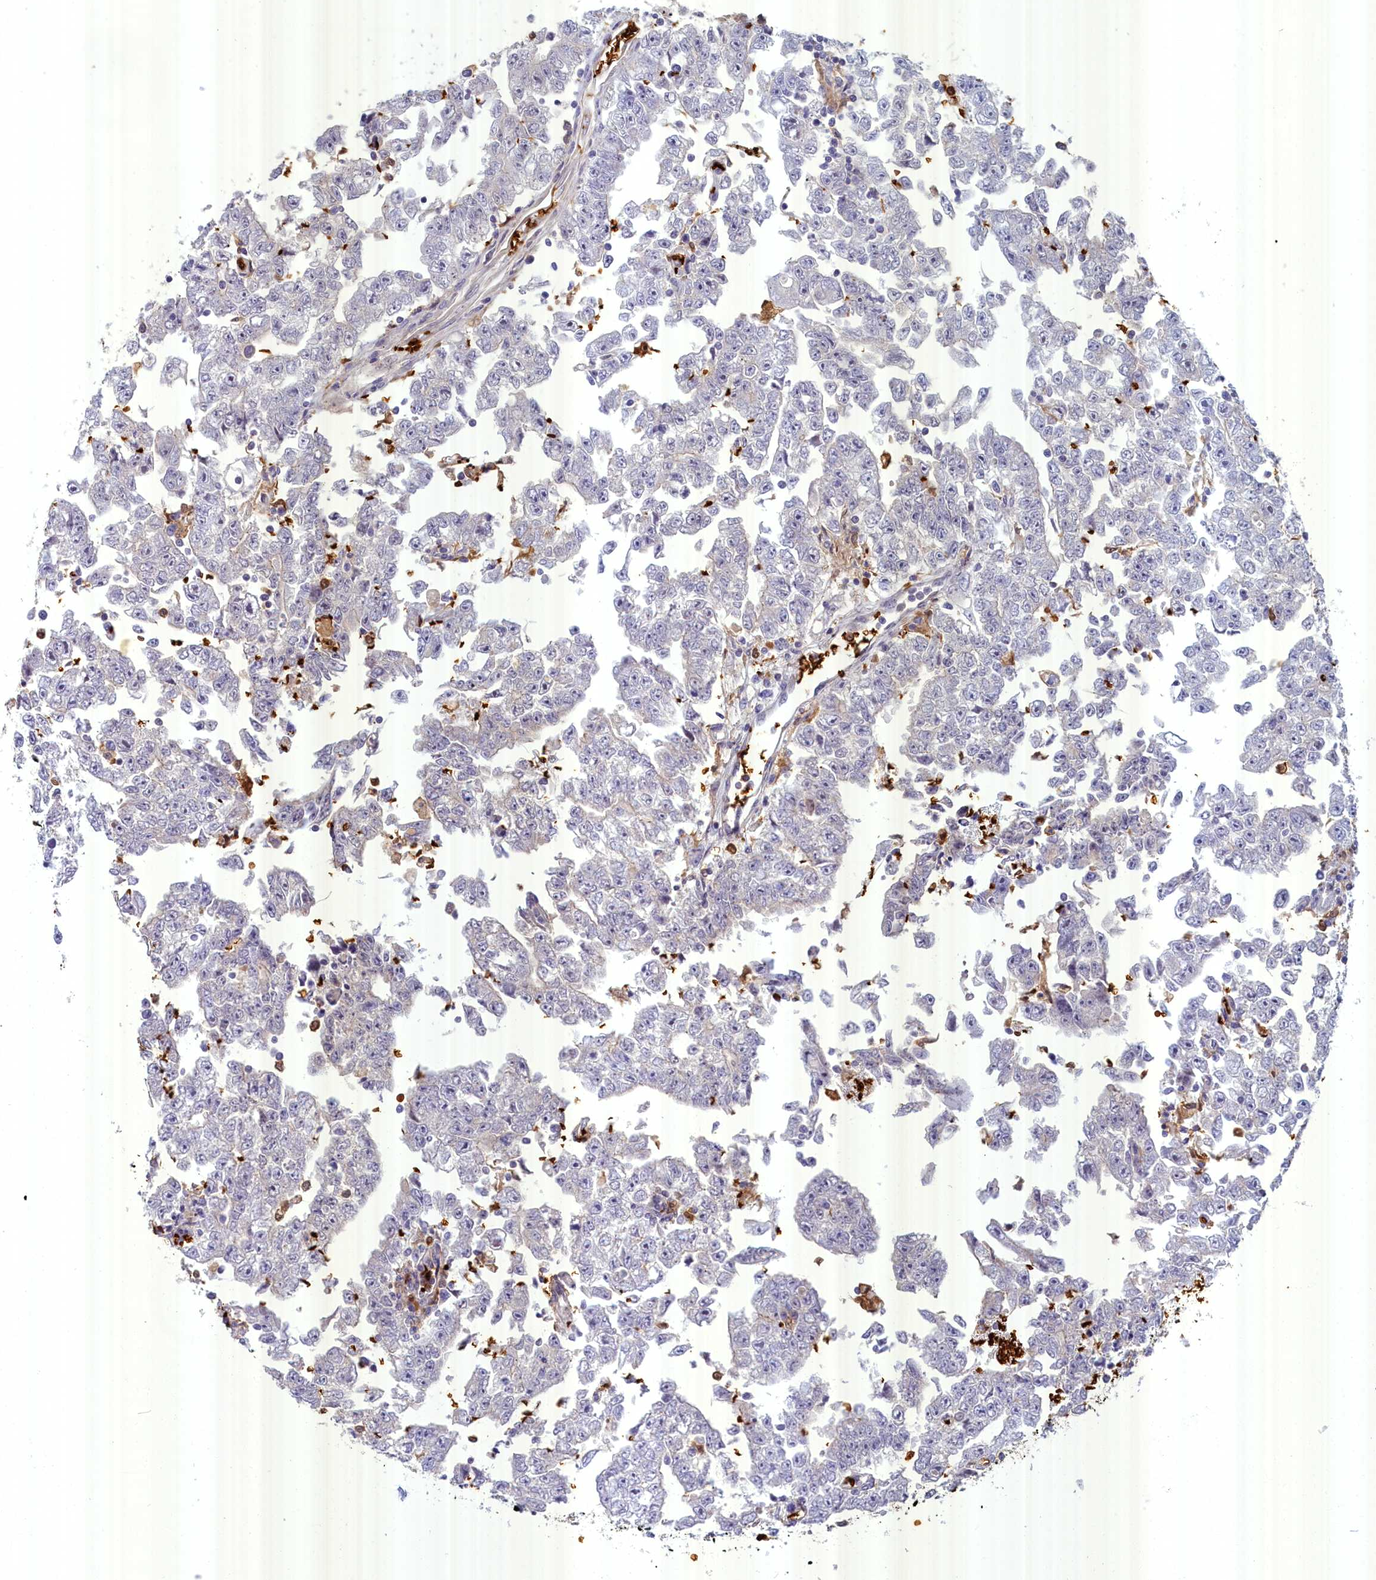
{"staining": {"intensity": "negative", "quantity": "none", "location": "none"}, "tissue": "testis cancer", "cell_type": "Tumor cells", "image_type": "cancer", "snomed": [{"axis": "morphology", "description": "Carcinoma, Embryonal, NOS"}, {"axis": "topography", "description": "Testis"}], "caption": "Testis cancer was stained to show a protein in brown. There is no significant staining in tumor cells.", "gene": "BLVRB", "patient": {"sex": "male", "age": 25}}